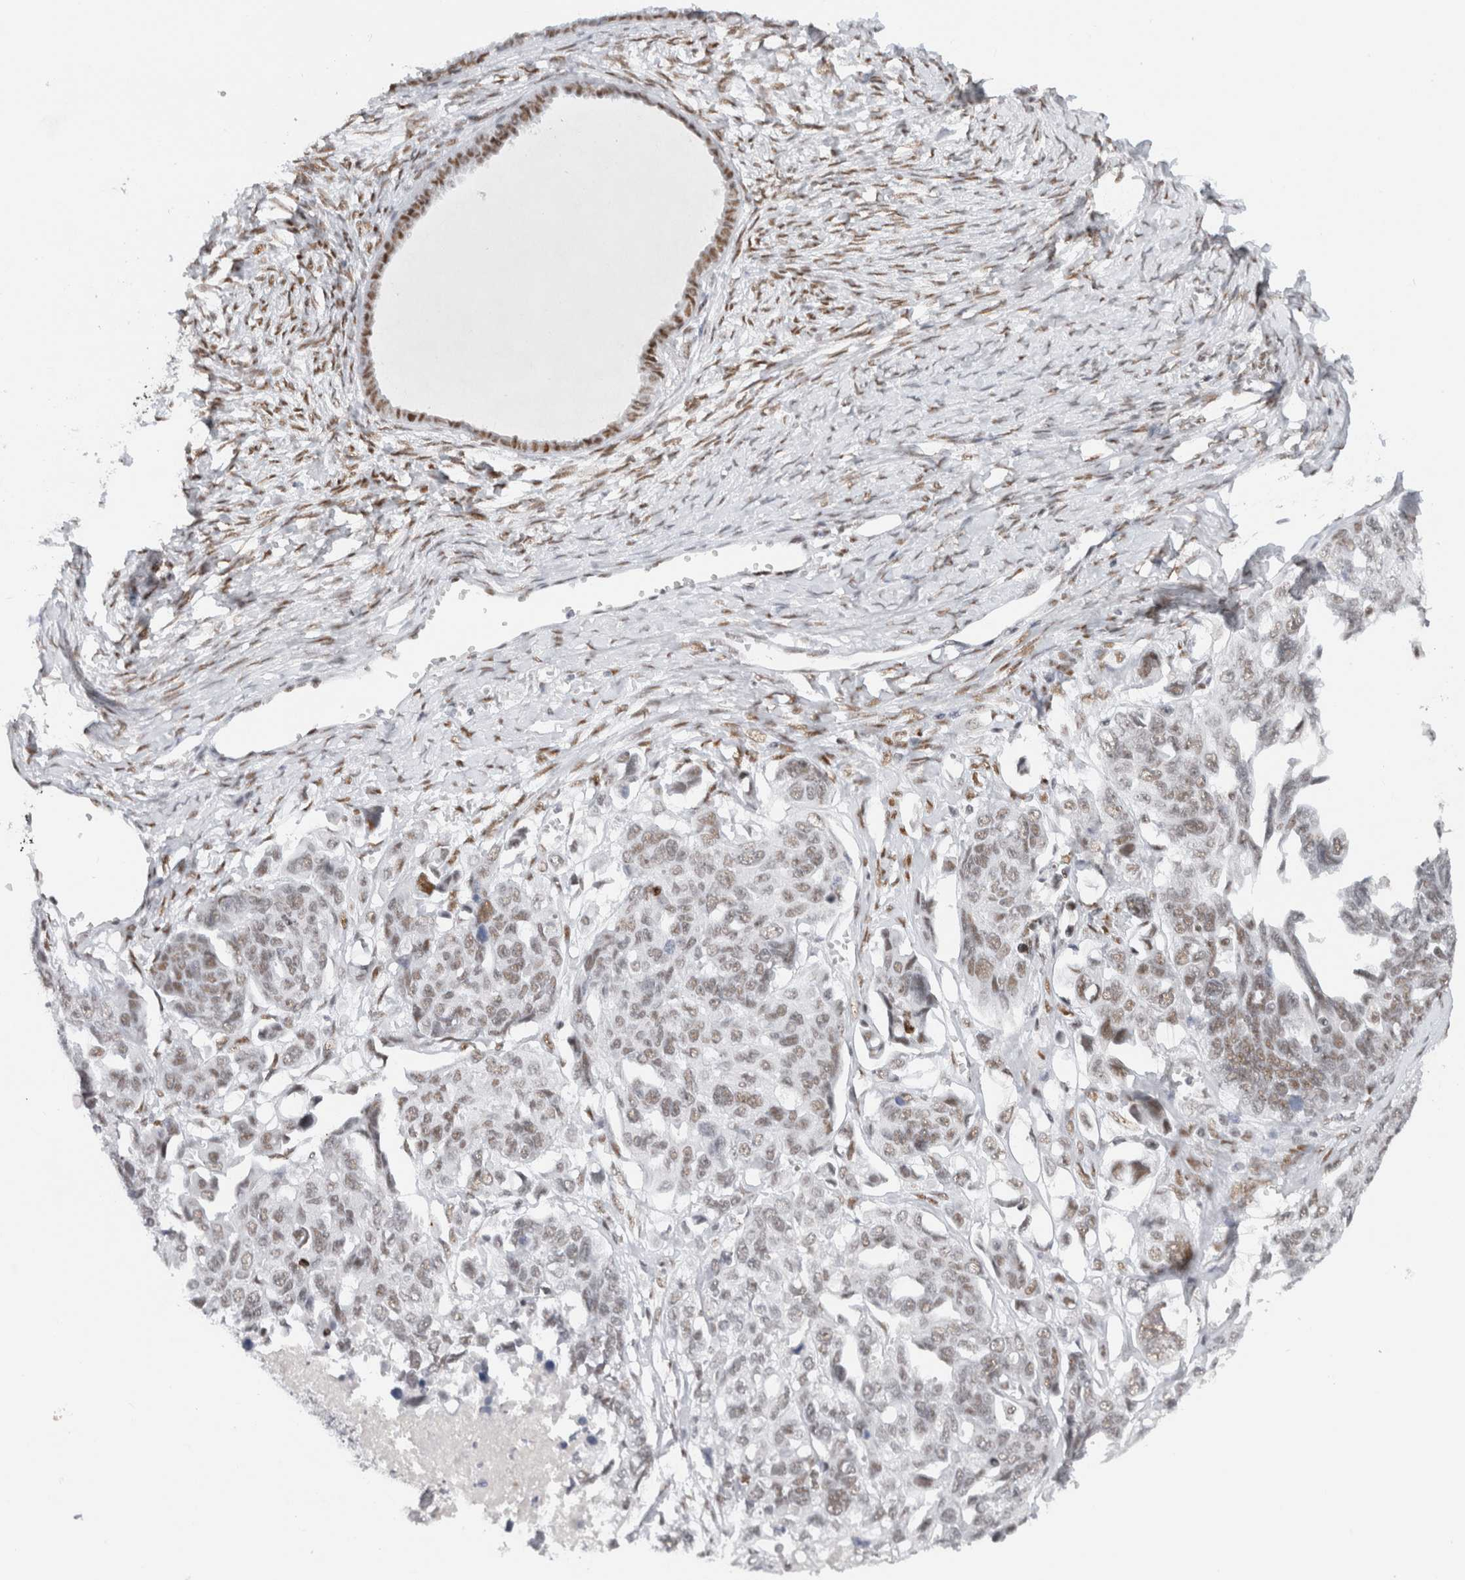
{"staining": {"intensity": "weak", "quantity": ">75%", "location": "nuclear"}, "tissue": "ovarian cancer", "cell_type": "Tumor cells", "image_type": "cancer", "snomed": [{"axis": "morphology", "description": "Cystadenocarcinoma, serous, NOS"}, {"axis": "topography", "description": "Ovary"}], "caption": "Tumor cells demonstrate low levels of weak nuclear positivity in approximately >75% of cells in human ovarian serous cystadenocarcinoma.", "gene": "COPS7A", "patient": {"sex": "female", "age": 79}}